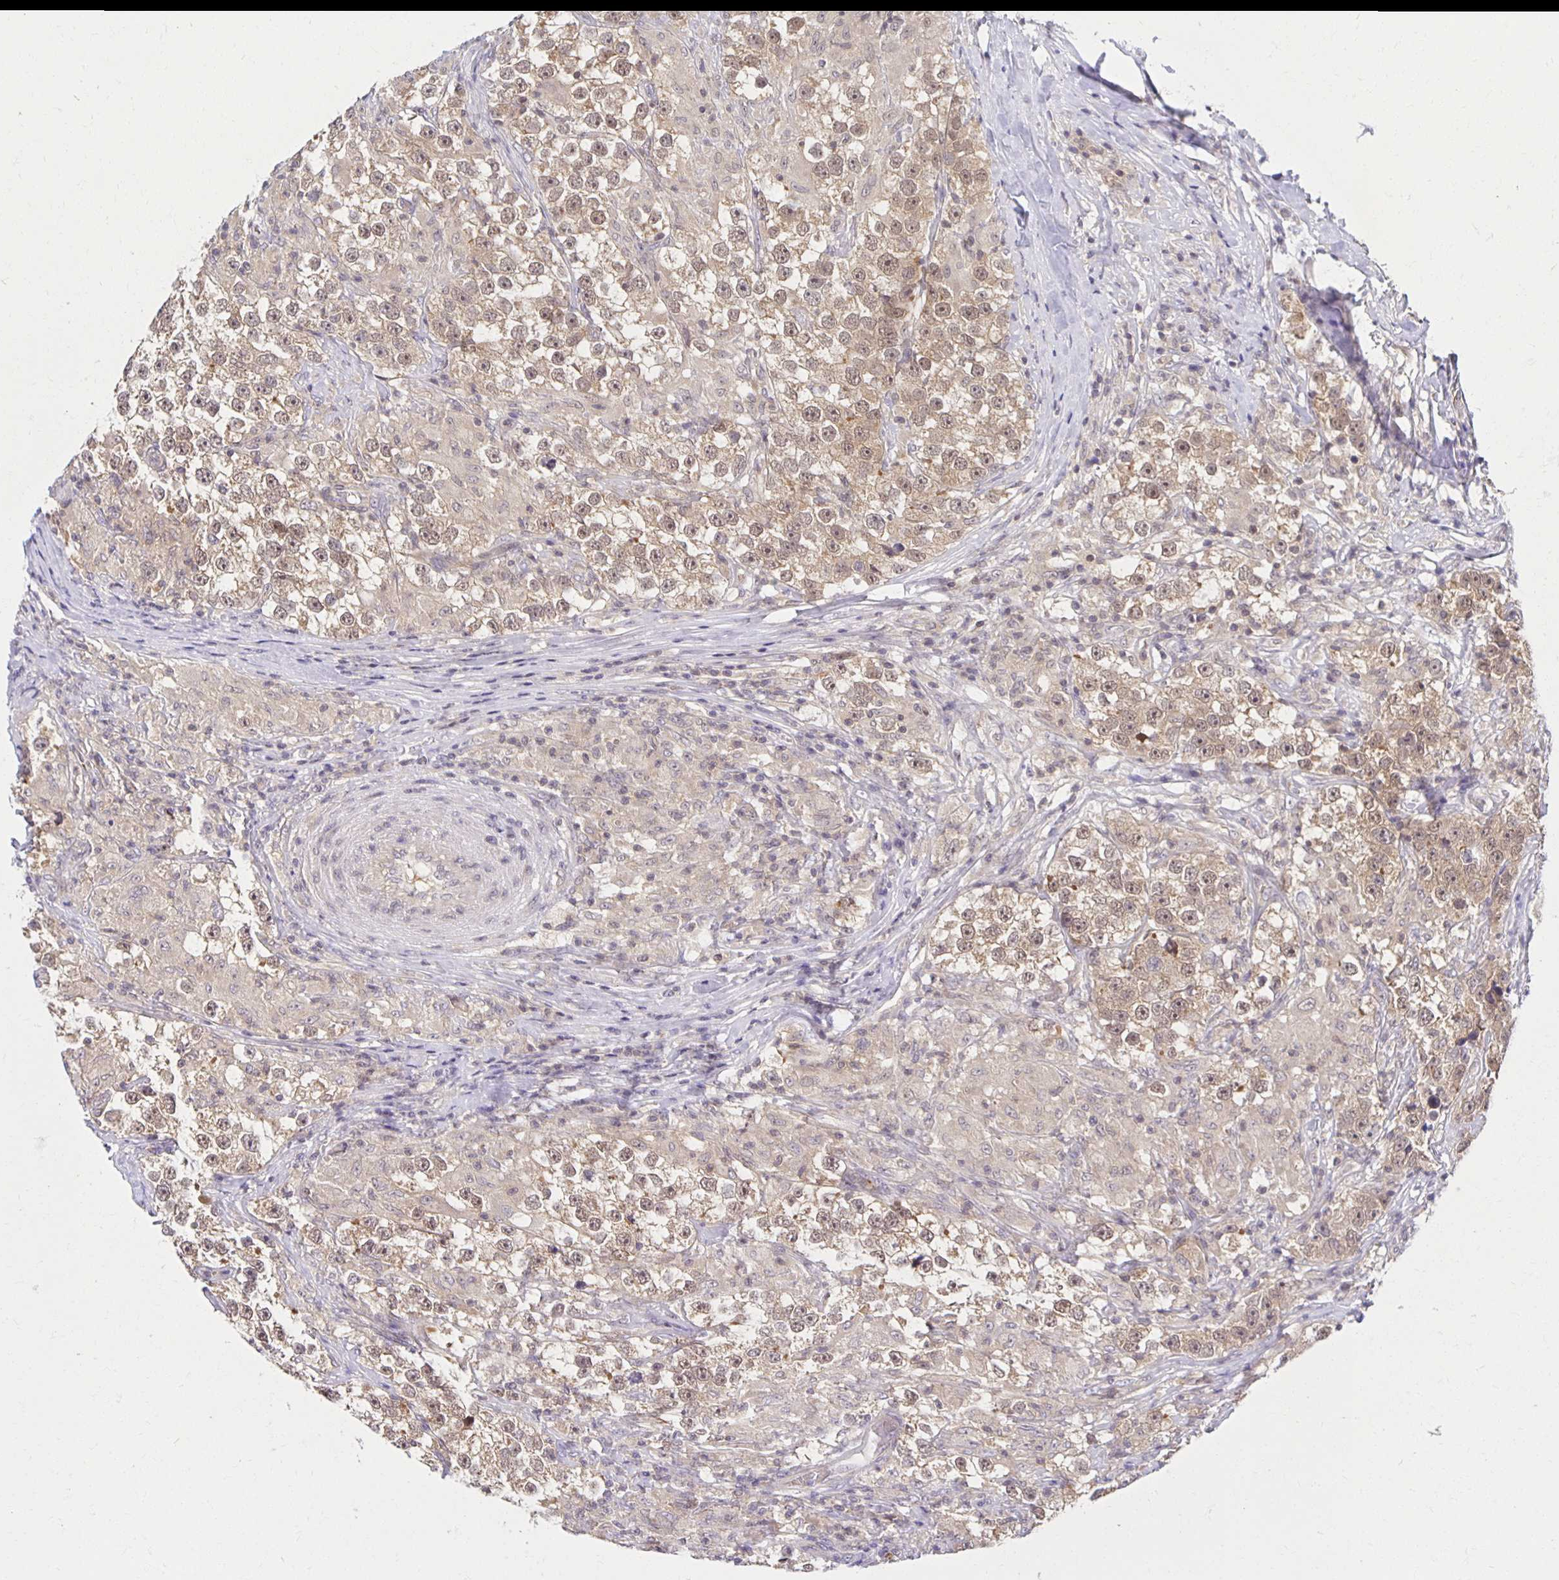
{"staining": {"intensity": "moderate", "quantity": ">75%", "location": "cytoplasmic/membranous,nuclear"}, "tissue": "testis cancer", "cell_type": "Tumor cells", "image_type": "cancer", "snomed": [{"axis": "morphology", "description": "Seminoma, NOS"}, {"axis": "topography", "description": "Testis"}], "caption": "Brown immunohistochemical staining in testis seminoma displays moderate cytoplasmic/membranous and nuclear expression in about >75% of tumor cells.", "gene": "MIEN1", "patient": {"sex": "male", "age": 46}}